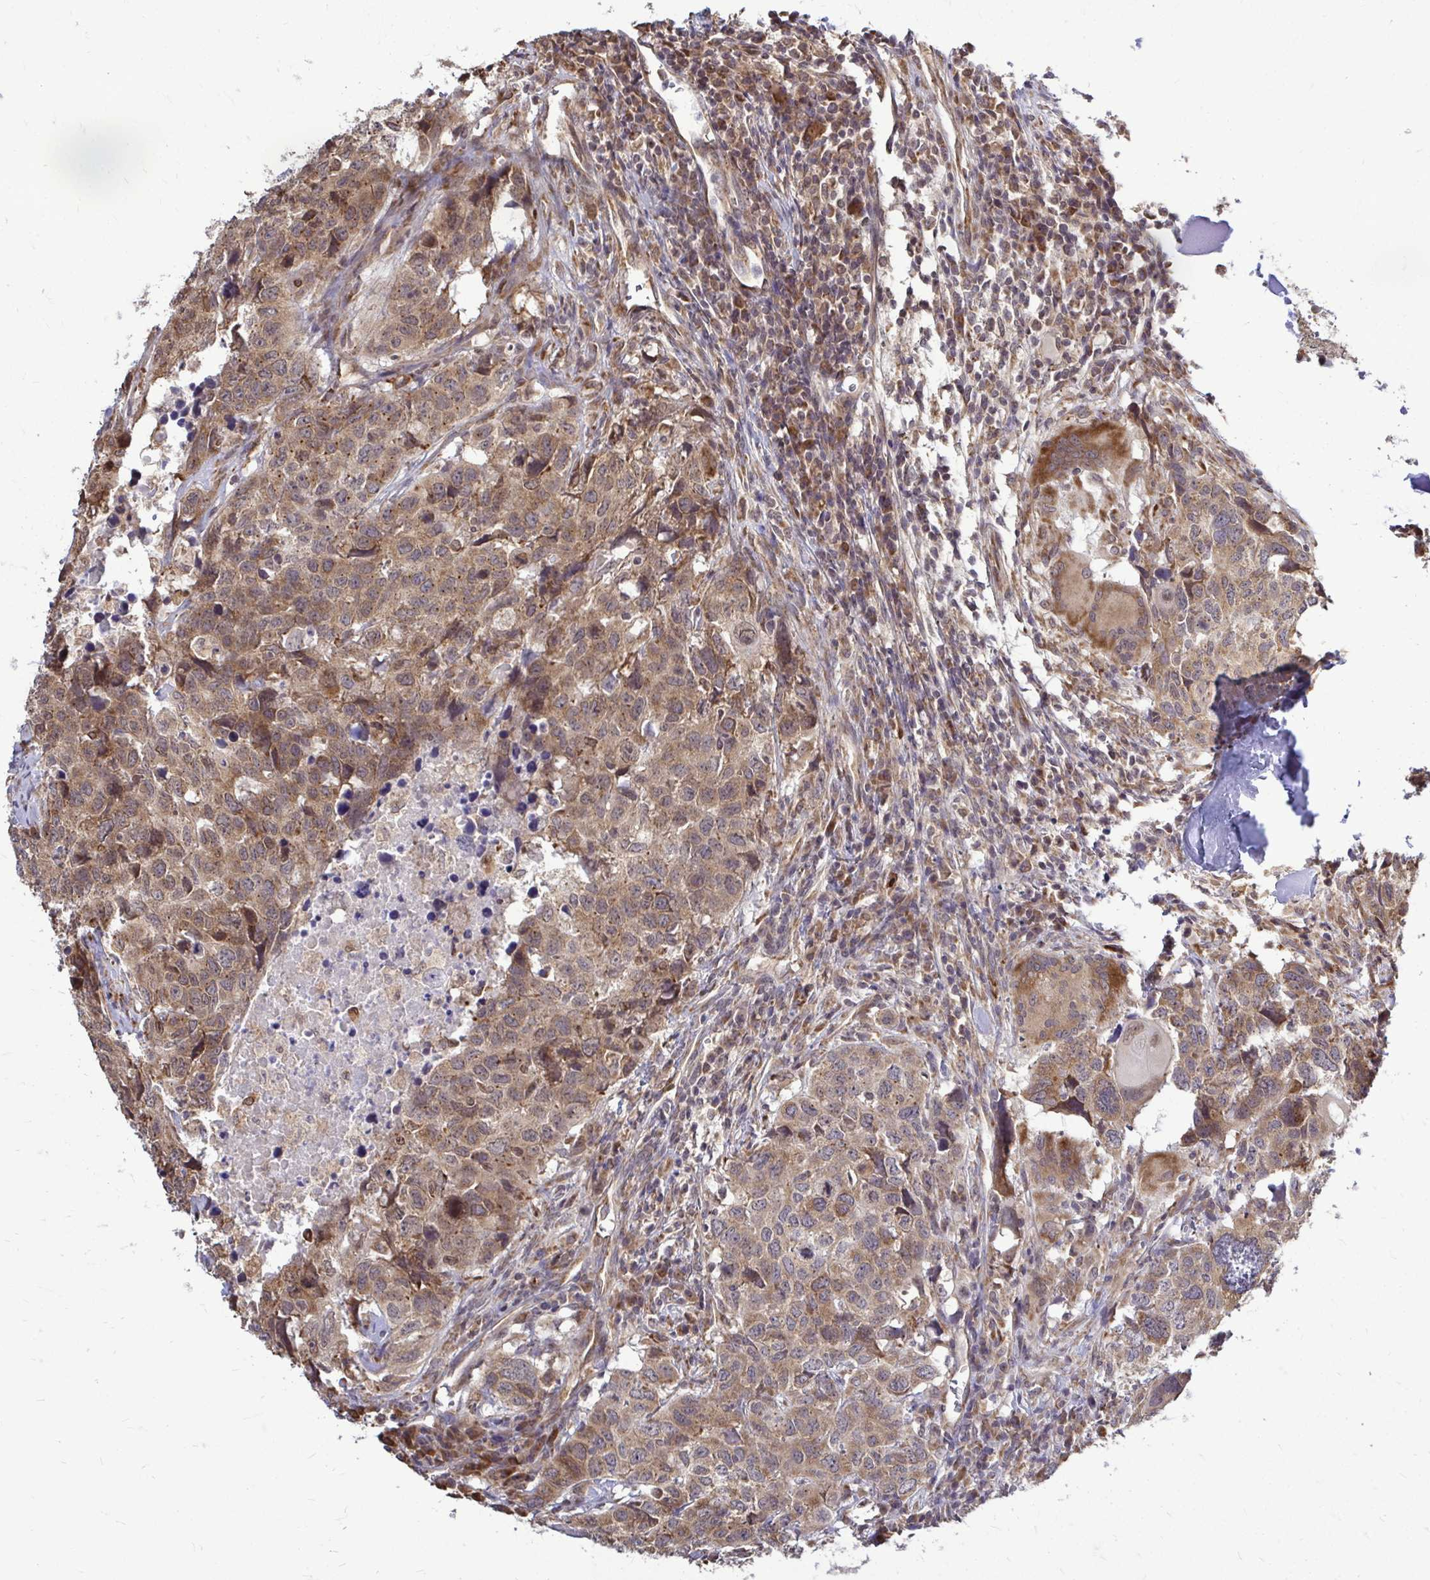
{"staining": {"intensity": "moderate", "quantity": ">75%", "location": "cytoplasmic/membranous"}, "tissue": "head and neck cancer", "cell_type": "Tumor cells", "image_type": "cancer", "snomed": [{"axis": "morphology", "description": "Normal tissue, NOS"}, {"axis": "morphology", "description": "Squamous cell carcinoma, NOS"}, {"axis": "topography", "description": "Skeletal muscle"}, {"axis": "topography", "description": "Vascular tissue"}, {"axis": "topography", "description": "Peripheral nerve tissue"}, {"axis": "topography", "description": "Head-Neck"}], "caption": "Immunohistochemistry (IHC) photomicrograph of head and neck cancer (squamous cell carcinoma) stained for a protein (brown), which shows medium levels of moderate cytoplasmic/membranous positivity in about >75% of tumor cells.", "gene": "FMR1", "patient": {"sex": "male", "age": 66}}